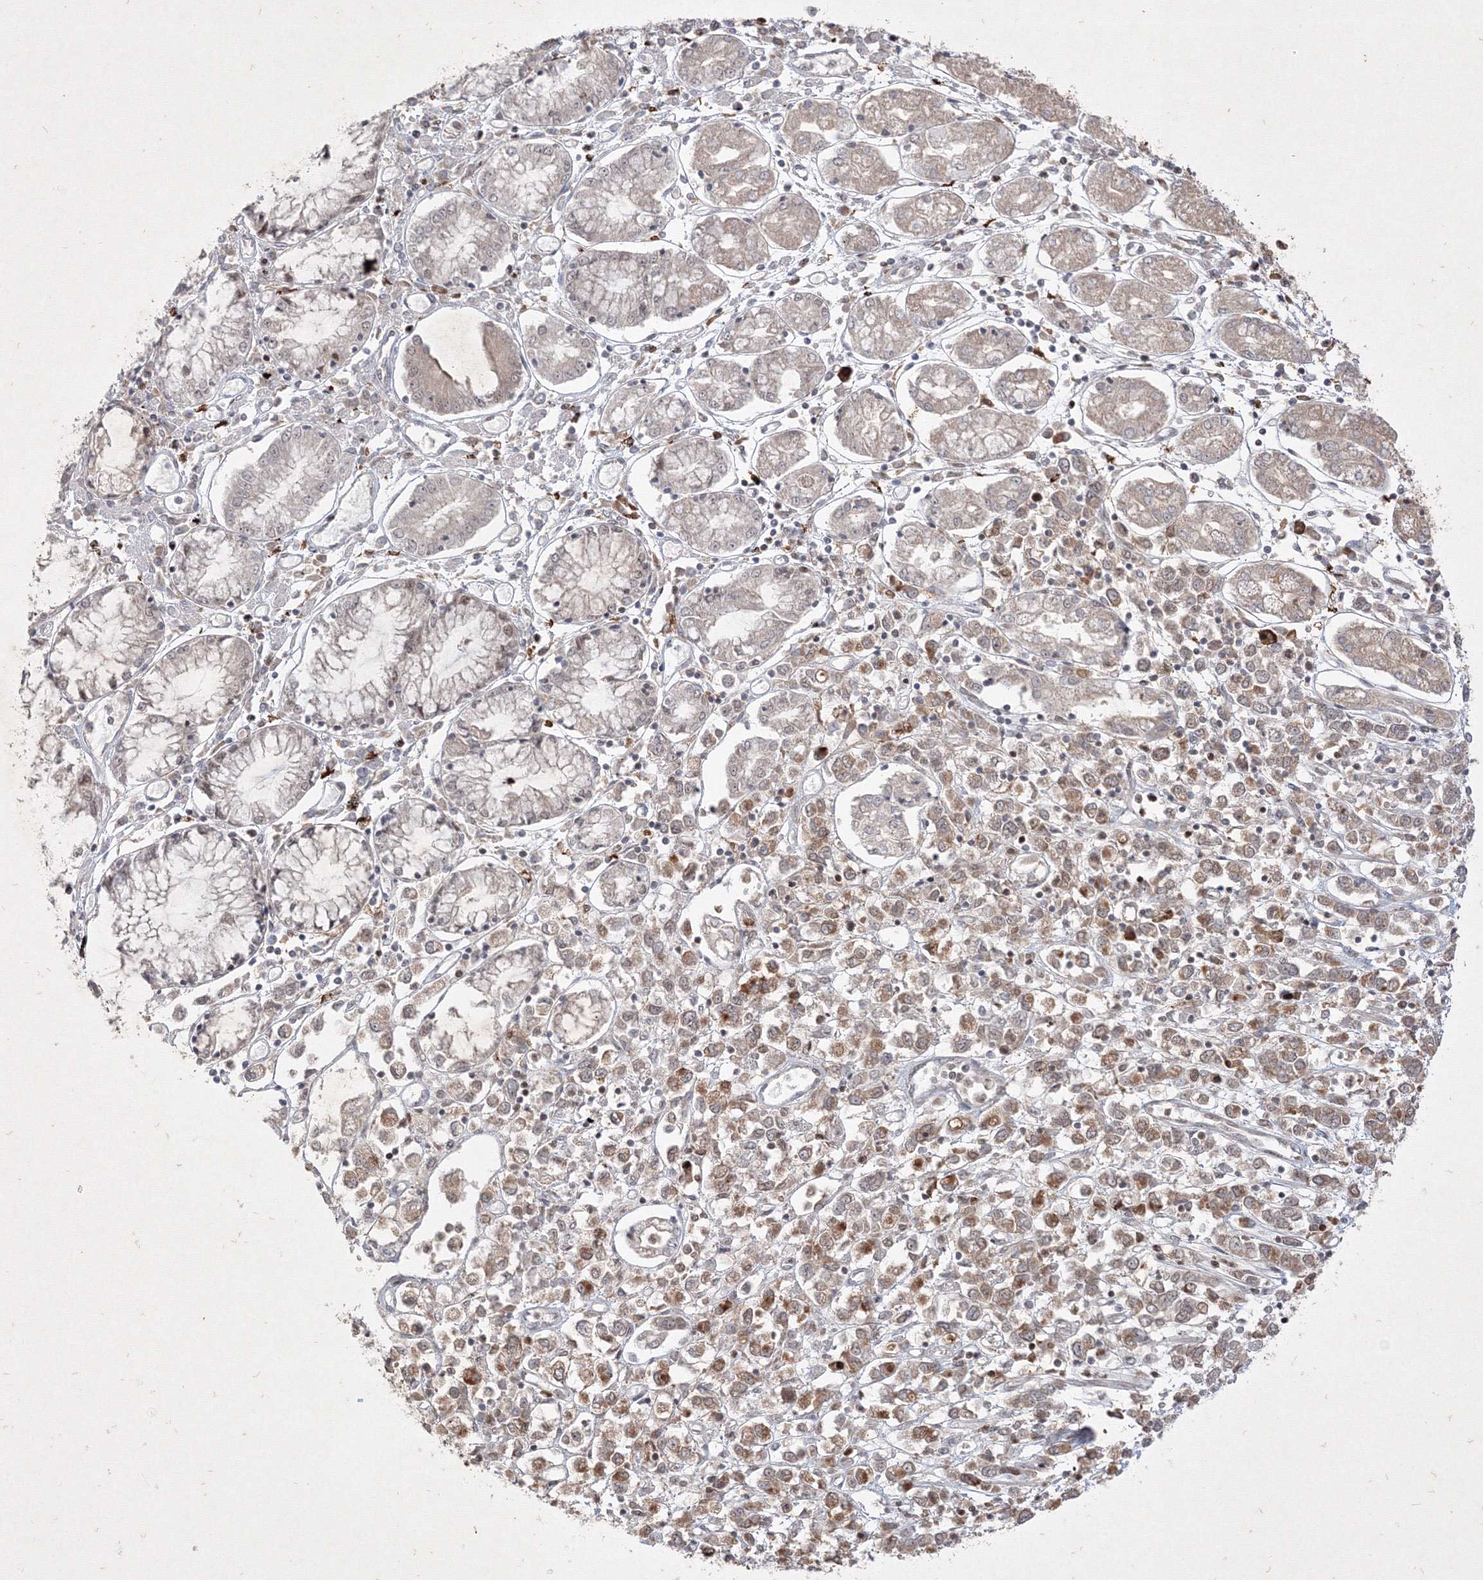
{"staining": {"intensity": "moderate", "quantity": "25%-75%", "location": "cytoplasmic/membranous"}, "tissue": "stomach cancer", "cell_type": "Tumor cells", "image_type": "cancer", "snomed": [{"axis": "morphology", "description": "Adenocarcinoma, NOS"}, {"axis": "topography", "description": "Stomach"}], "caption": "Protein expression analysis of adenocarcinoma (stomach) reveals moderate cytoplasmic/membranous expression in approximately 25%-75% of tumor cells. (brown staining indicates protein expression, while blue staining denotes nuclei).", "gene": "TAB1", "patient": {"sex": "female", "age": 76}}